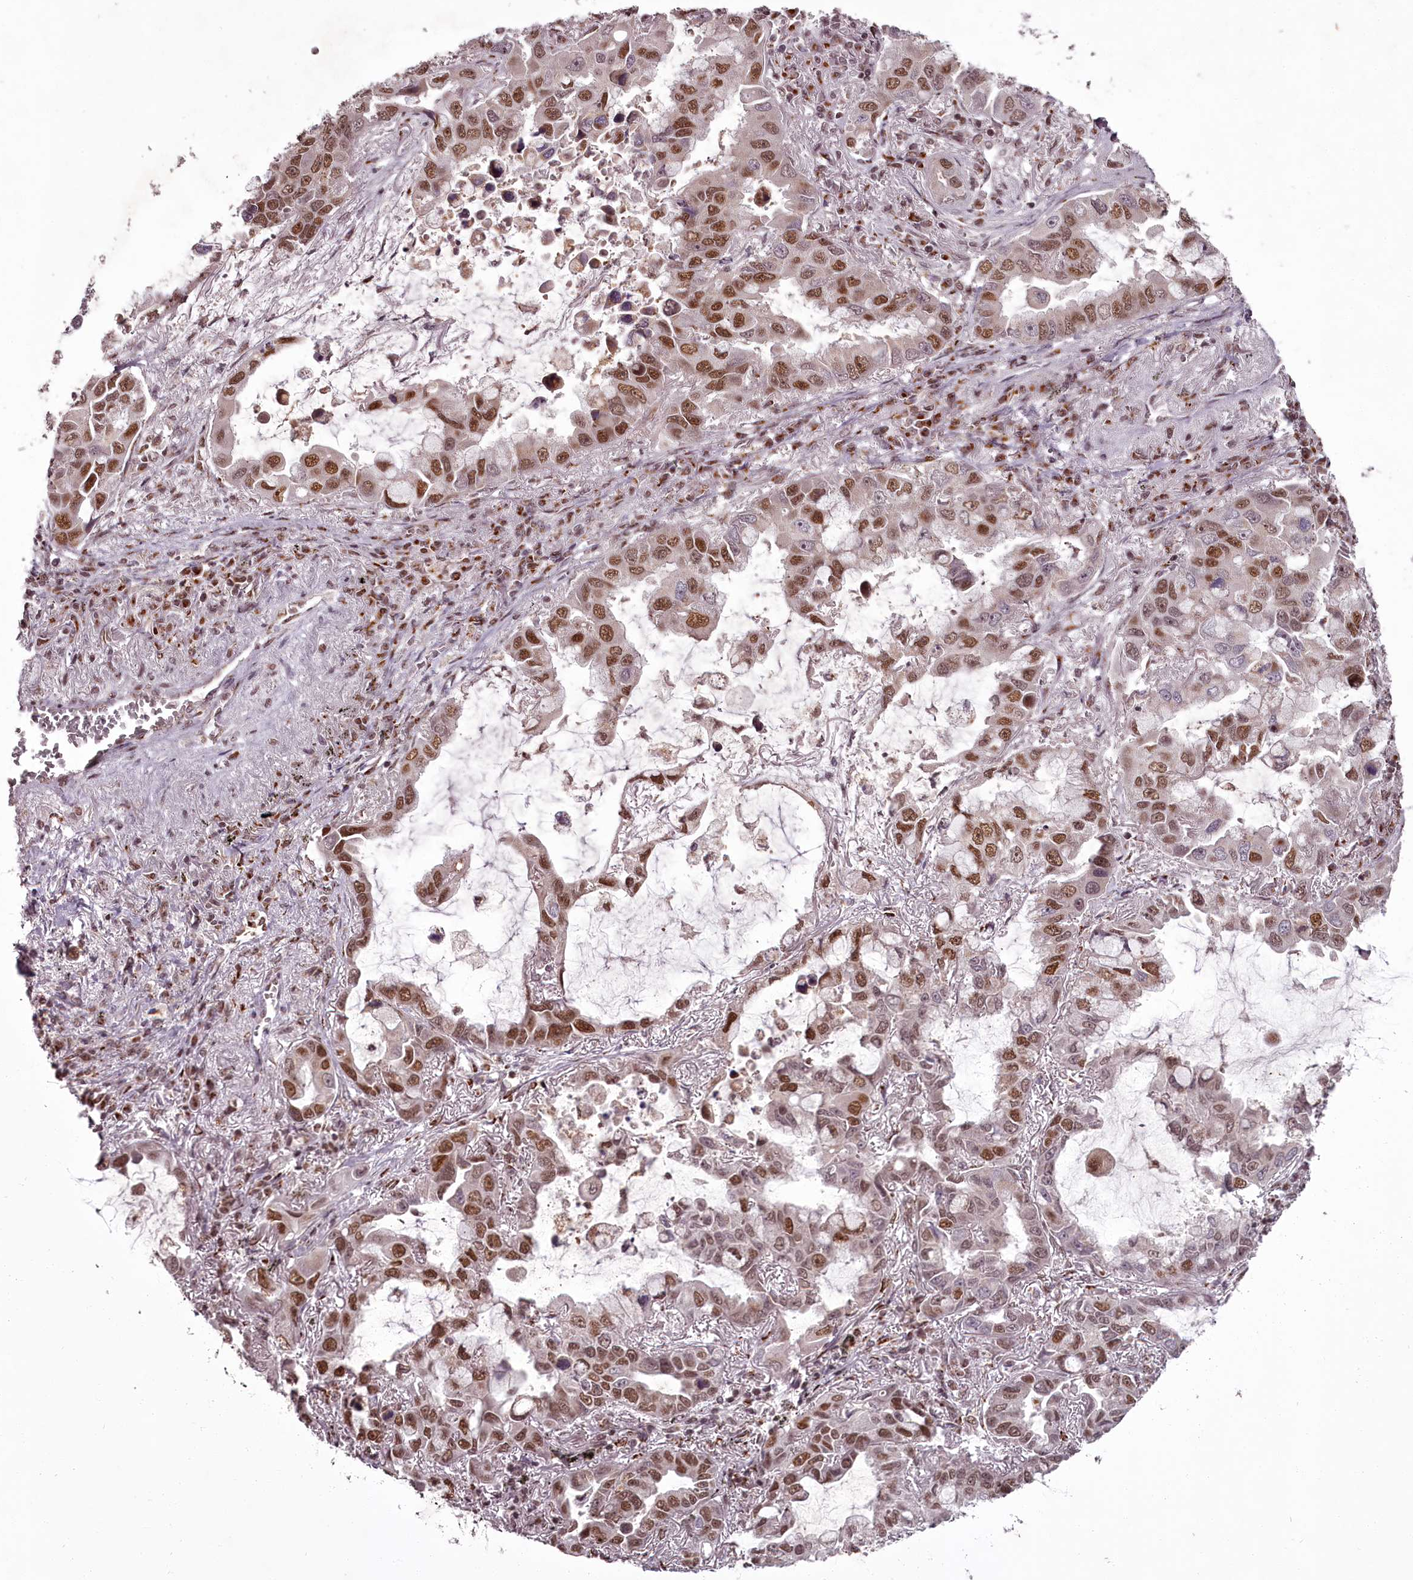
{"staining": {"intensity": "moderate", "quantity": ">75%", "location": "nuclear"}, "tissue": "lung cancer", "cell_type": "Tumor cells", "image_type": "cancer", "snomed": [{"axis": "morphology", "description": "Adenocarcinoma, NOS"}, {"axis": "topography", "description": "Lung"}], "caption": "Immunohistochemical staining of lung cancer reveals moderate nuclear protein staining in approximately >75% of tumor cells.", "gene": "CEP83", "patient": {"sex": "male", "age": 64}}